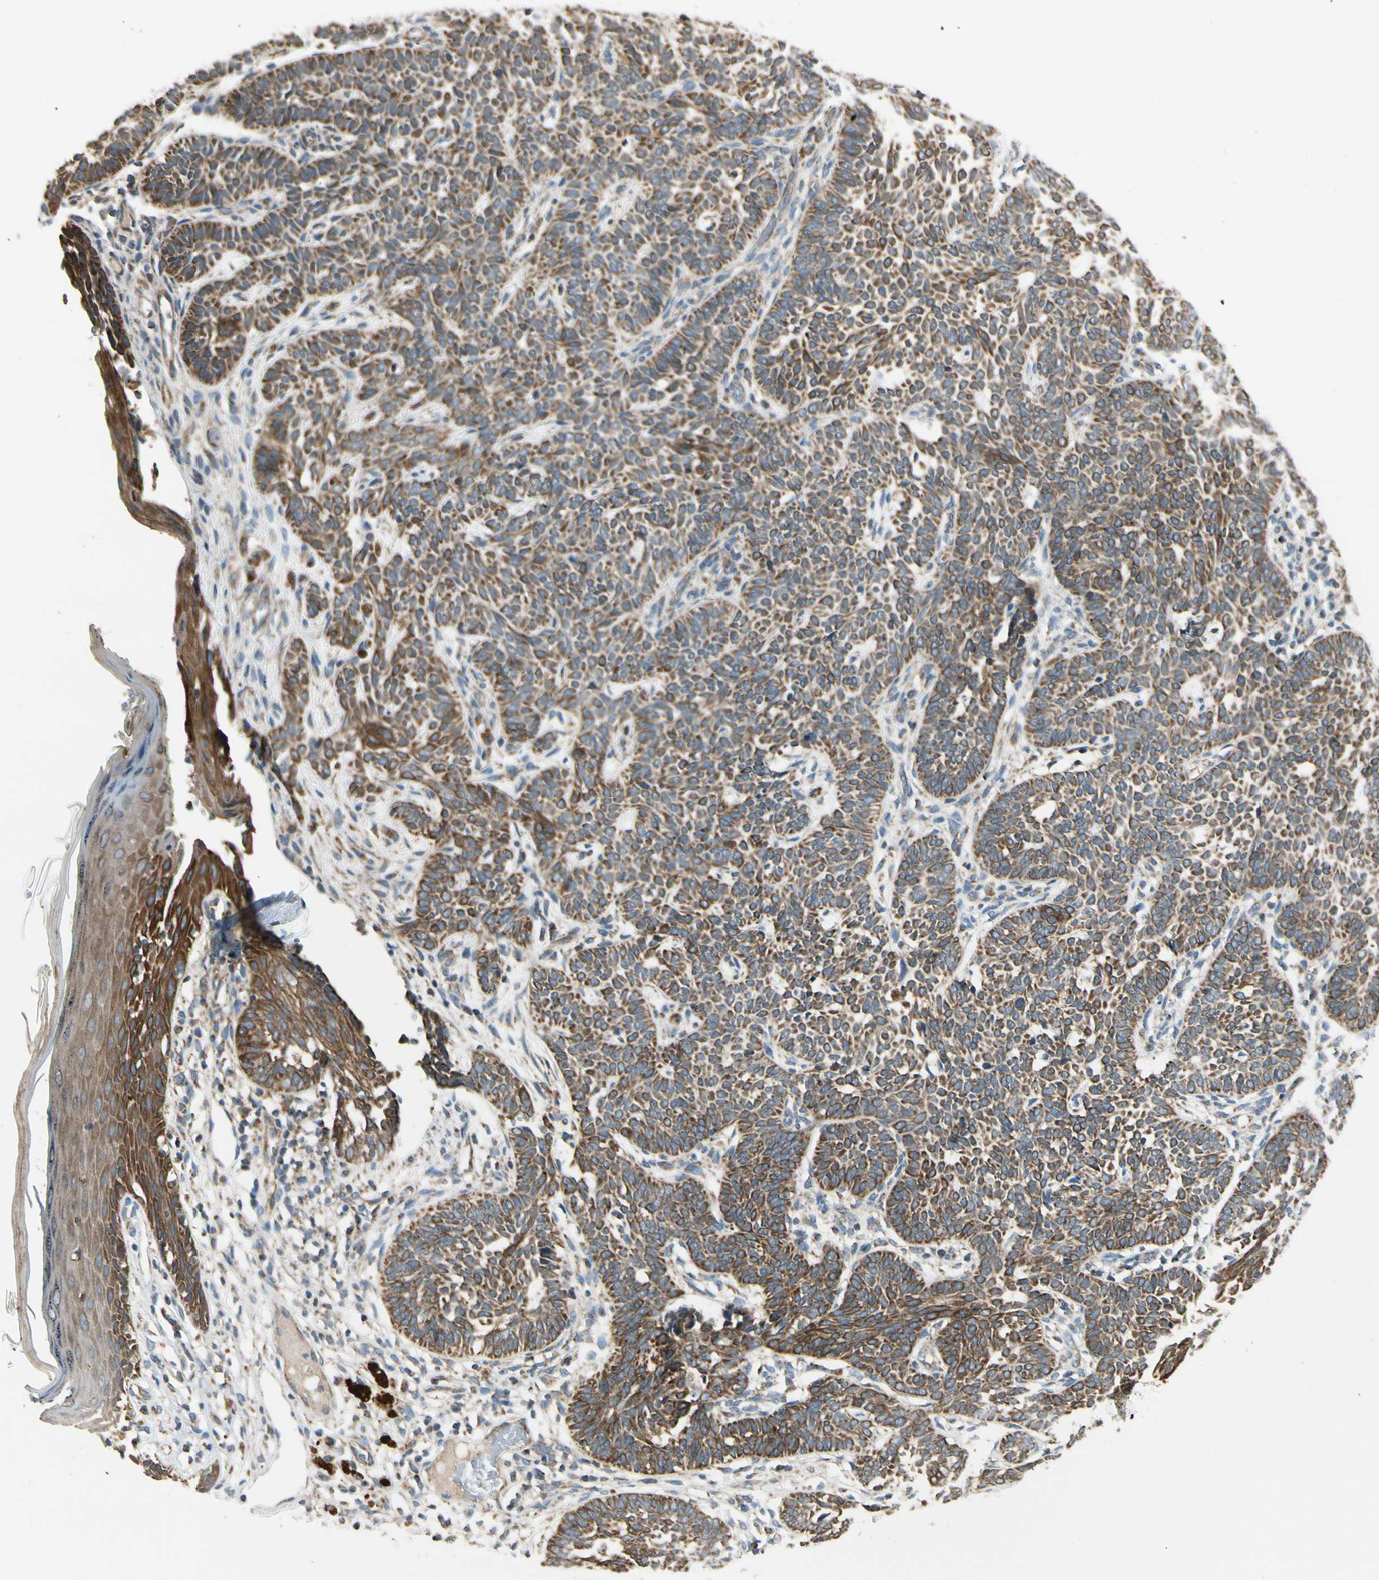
{"staining": {"intensity": "strong", "quantity": ">75%", "location": "cytoplasmic/membranous"}, "tissue": "skin cancer", "cell_type": "Tumor cells", "image_type": "cancer", "snomed": [{"axis": "morphology", "description": "Normal tissue, NOS"}, {"axis": "morphology", "description": "Basal cell carcinoma"}, {"axis": "topography", "description": "Skin"}], "caption": "A micrograph of human skin cancer (basal cell carcinoma) stained for a protein displays strong cytoplasmic/membranous brown staining in tumor cells. (brown staining indicates protein expression, while blue staining denotes nuclei).", "gene": "EPHB3", "patient": {"sex": "male", "age": 87}}